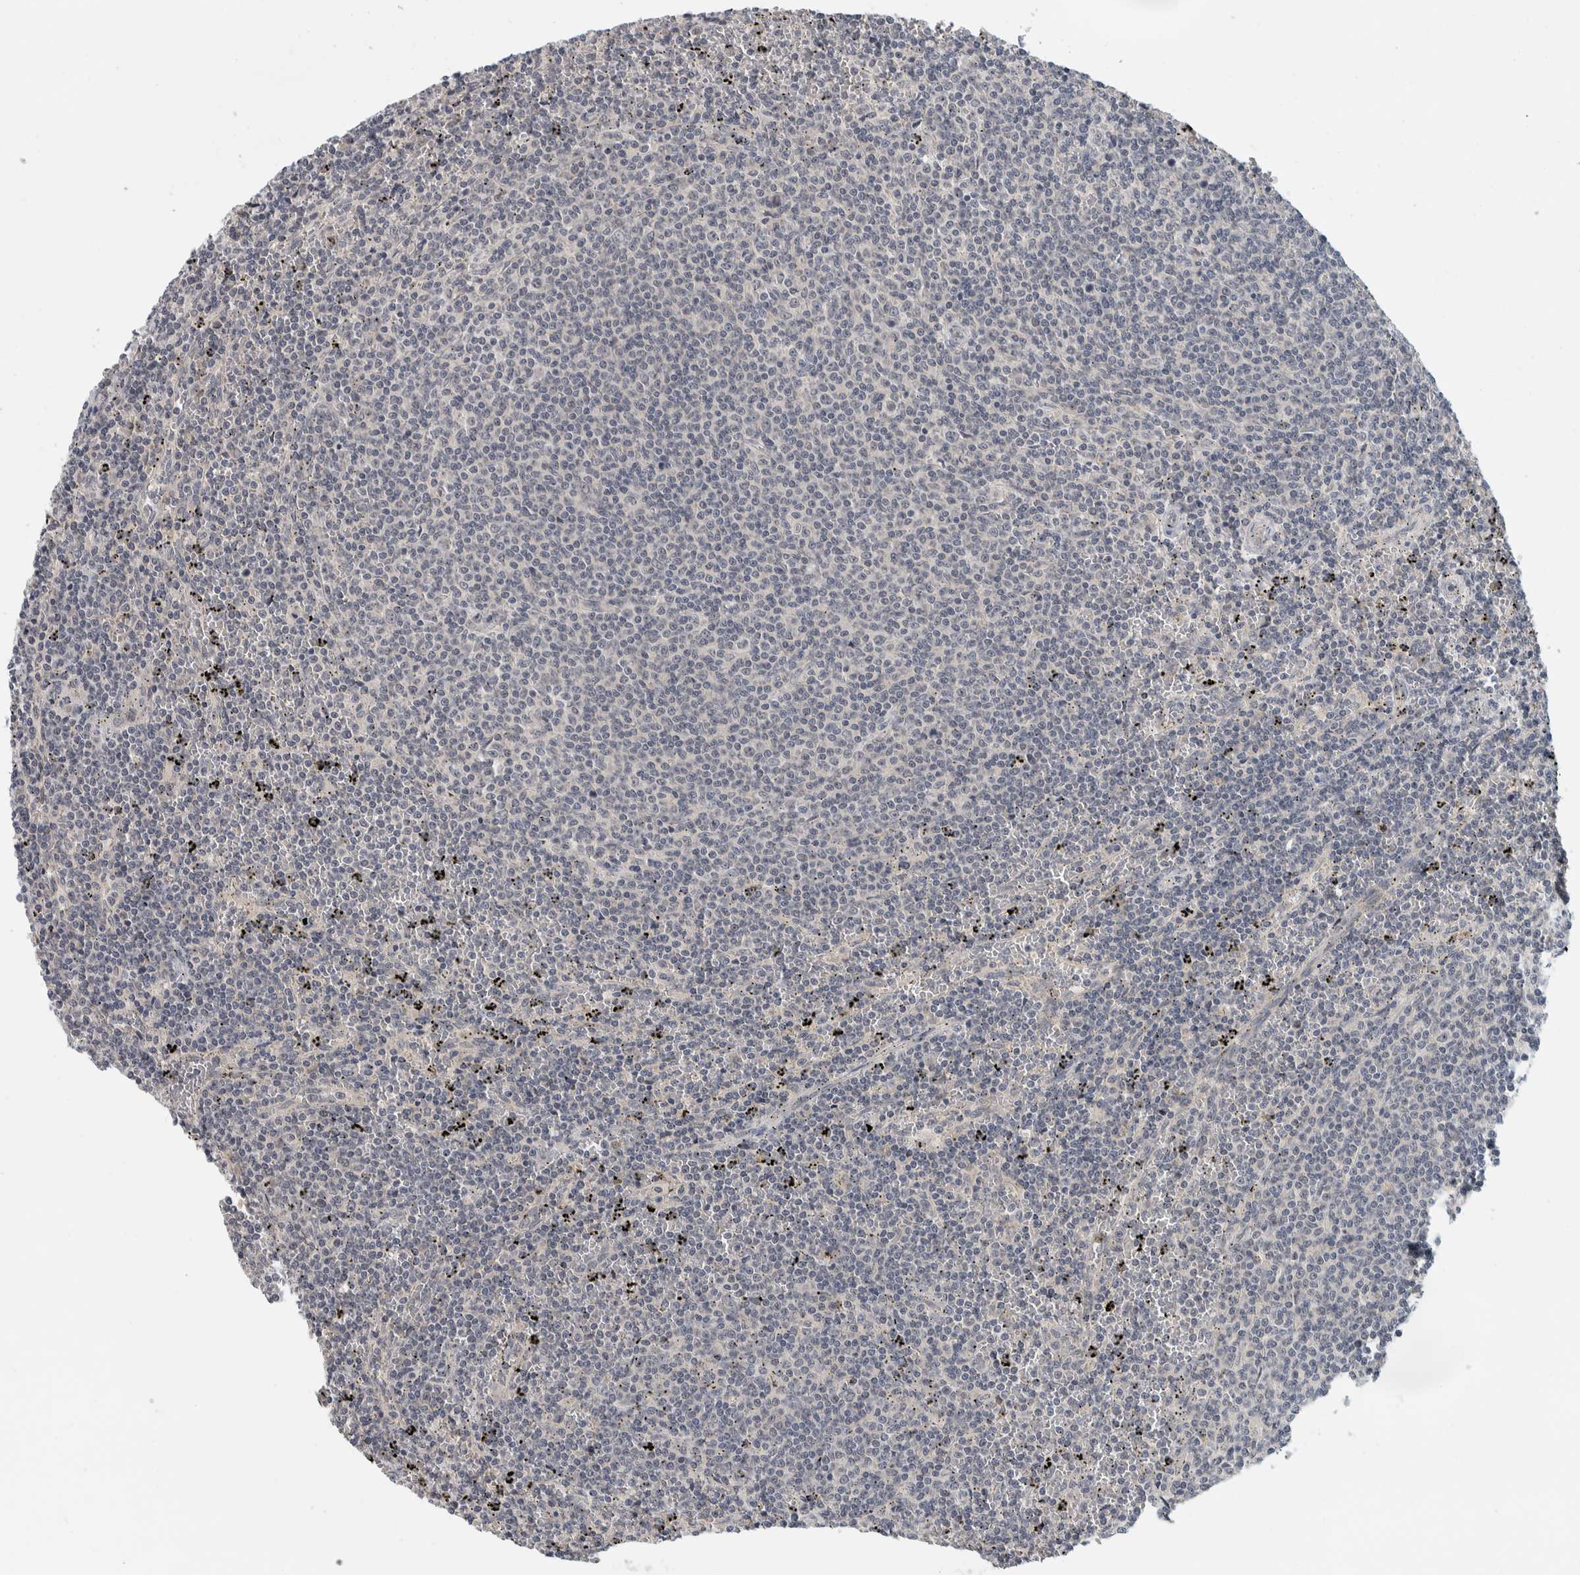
{"staining": {"intensity": "negative", "quantity": "none", "location": "none"}, "tissue": "lymphoma", "cell_type": "Tumor cells", "image_type": "cancer", "snomed": [{"axis": "morphology", "description": "Malignant lymphoma, non-Hodgkin's type, Low grade"}, {"axis": "topography", "description": "Spleen"}], "caption": "Human low-grade malignant lymphoma, non-Hodgkin's type stained for a protein using immunohistochemistry exhibits no expression in tumor cells.", "gene": "AFP", "patient": {"sex": "female", "age": 50}}